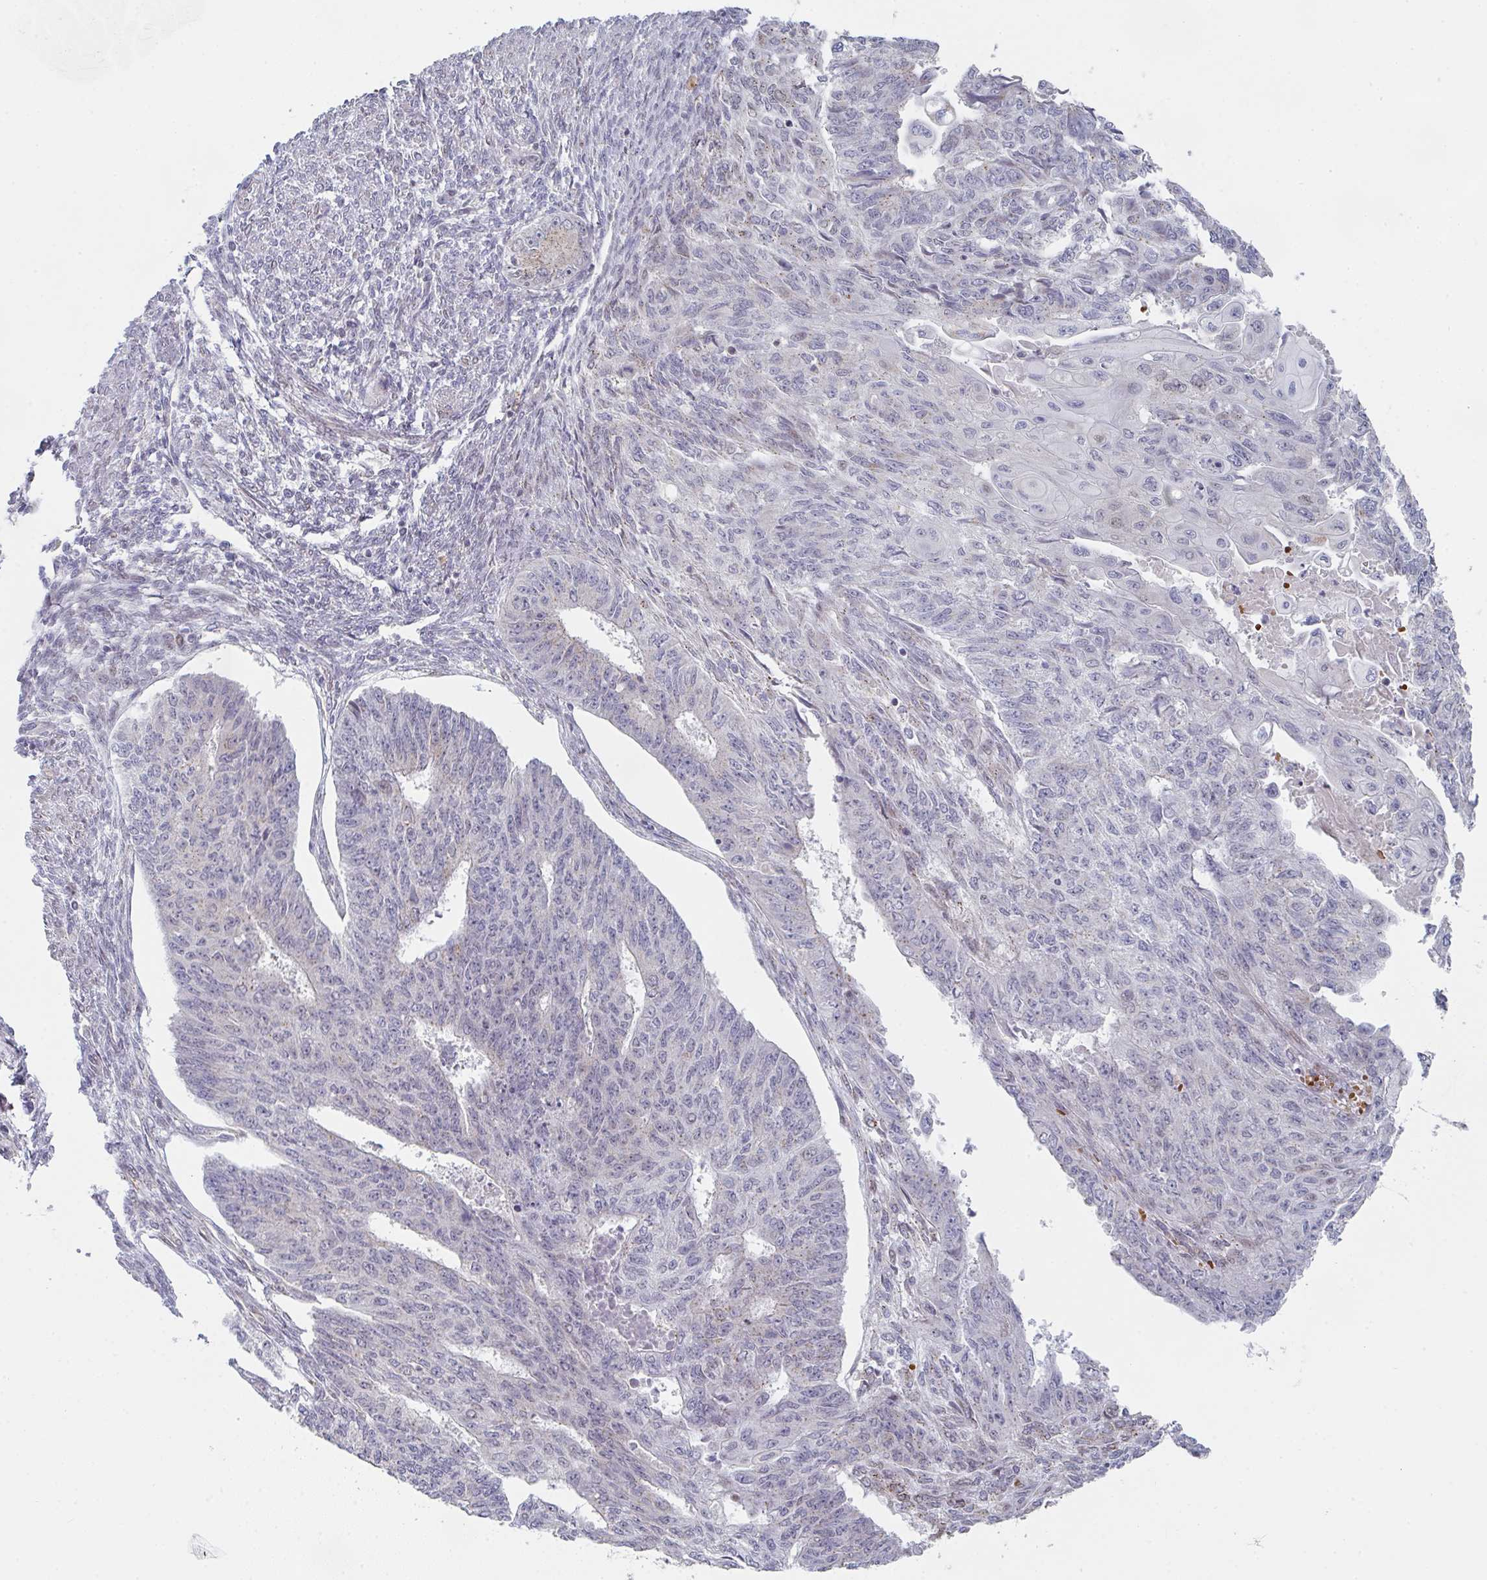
{"staining": {"intensity": "weak", "quantity": "<25%", "location": "cytoplasmic/membranous"}, "tissue": "endometrial cancer", "cell_type": "Tumor cells", "image_type": "cancer", "snomed": [{"axis": "morphology", "description": "Adenocarcinoma, NOS"}, {"axis": "topography", "description": "Endometrium"}], "caption": "Histopathology image shows no protein expression in tumor cells of endometrial cancer tissue.", "gene": "ZNF526", "patient": {"sex": "female", "age": 32}}